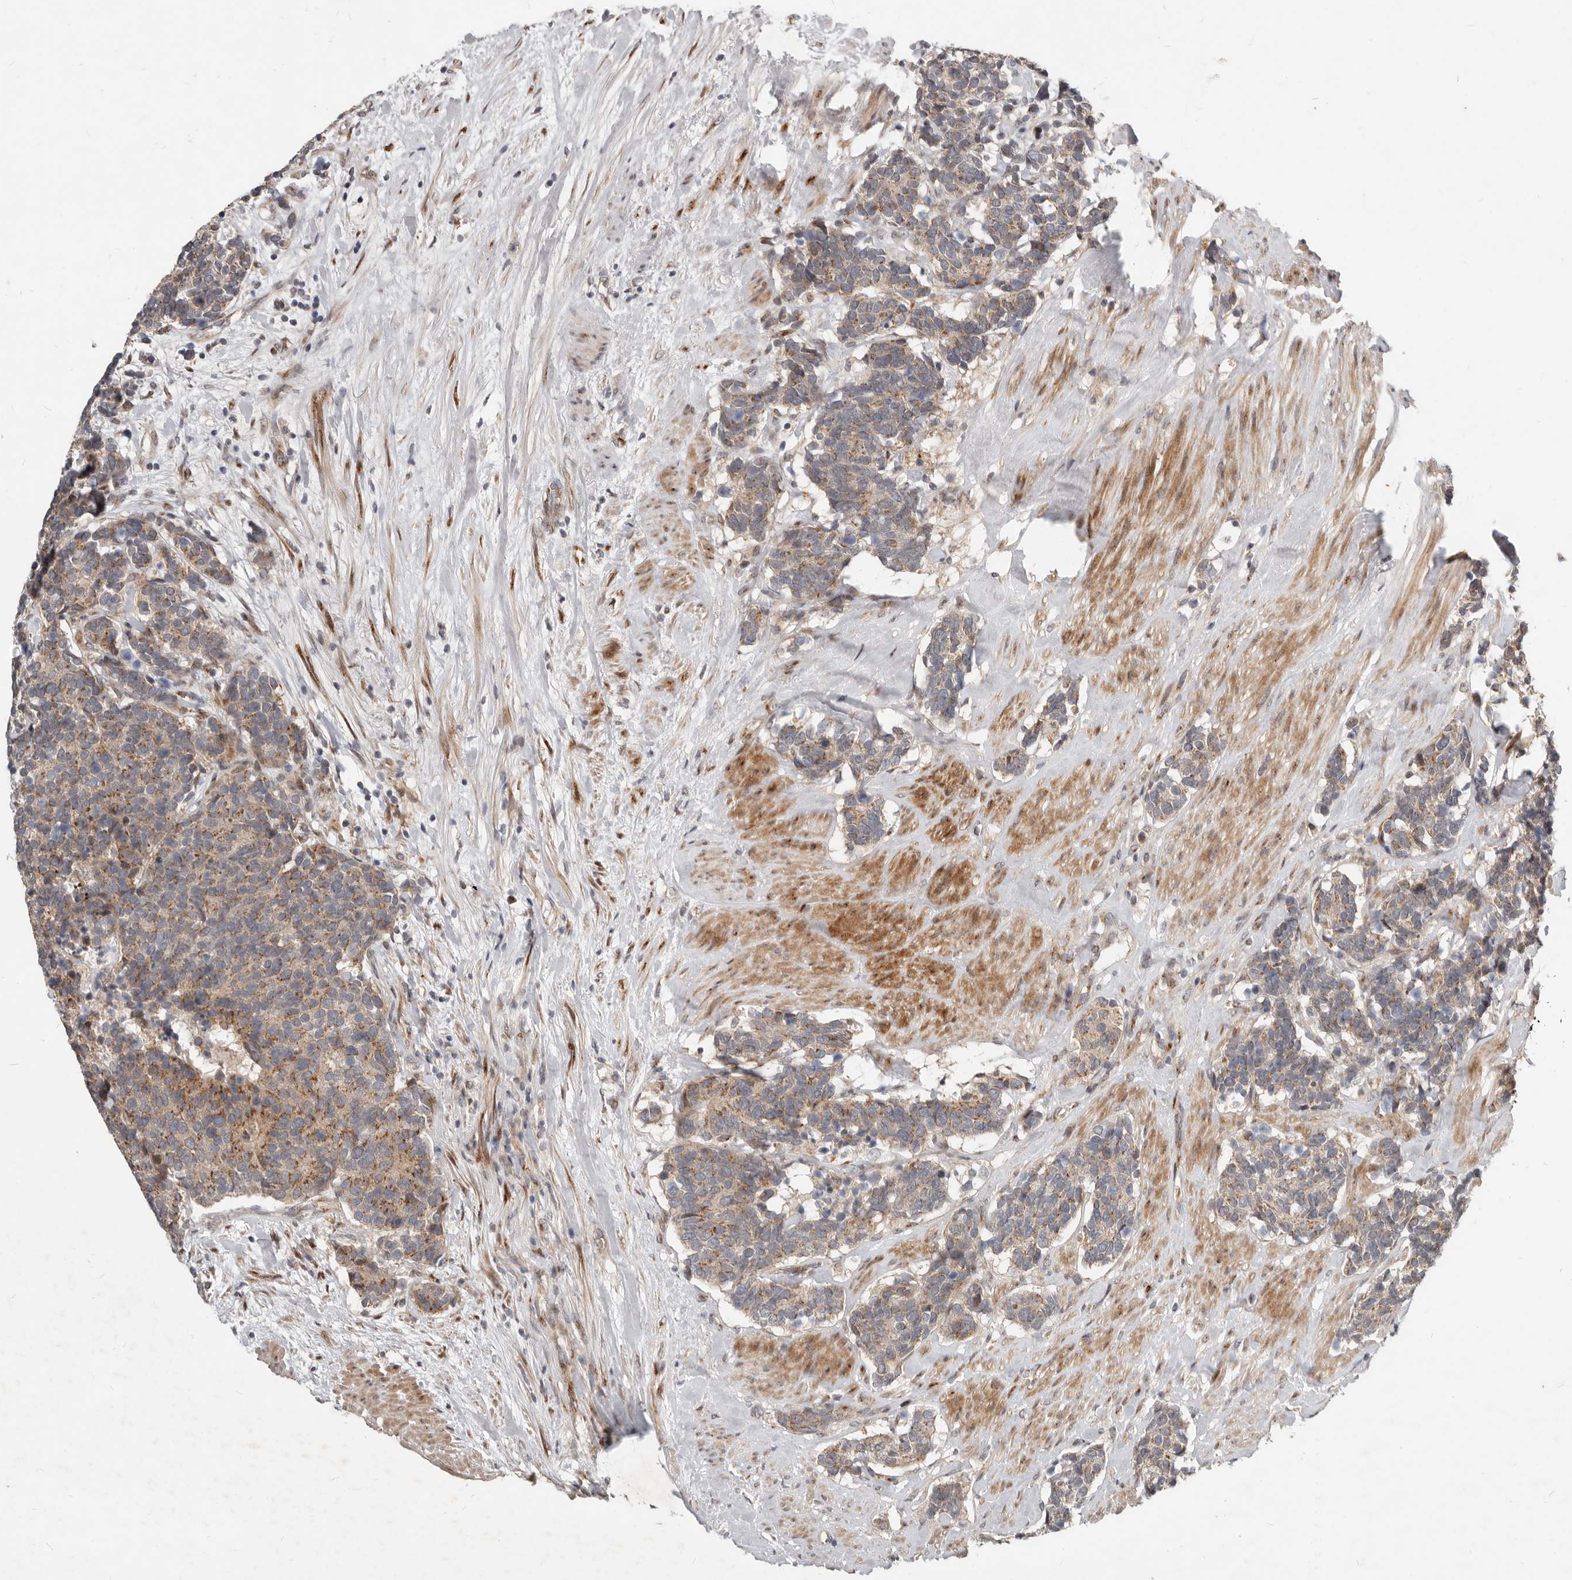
{"staining": {"intensity": "moderate", "quantity": "25%-75%", "location": "cytoplasmic/membranous"}, "tissue": "carcinoid", "cell_type": "Tumor cells", "image_type": "cancer", "snomed": [{"axis": "morphology", "description": "Carcinoma, NOS"}, {"axis": "morphology", "description": "Carcinoid, malignant, NOS"}, {"axis": "topography", "description": "Urinary bladder"}], "caption": "This image demonstrates malignant carcinoid stained with immunohistochemistry to label a protein in brown. The cytoplasmic/membranous of tumor cells show moderate positivity for the protein. Nuclei are counter-stained blue.", "gene": "NPY4R", "patient": {"sex": "male", "age": 57}}